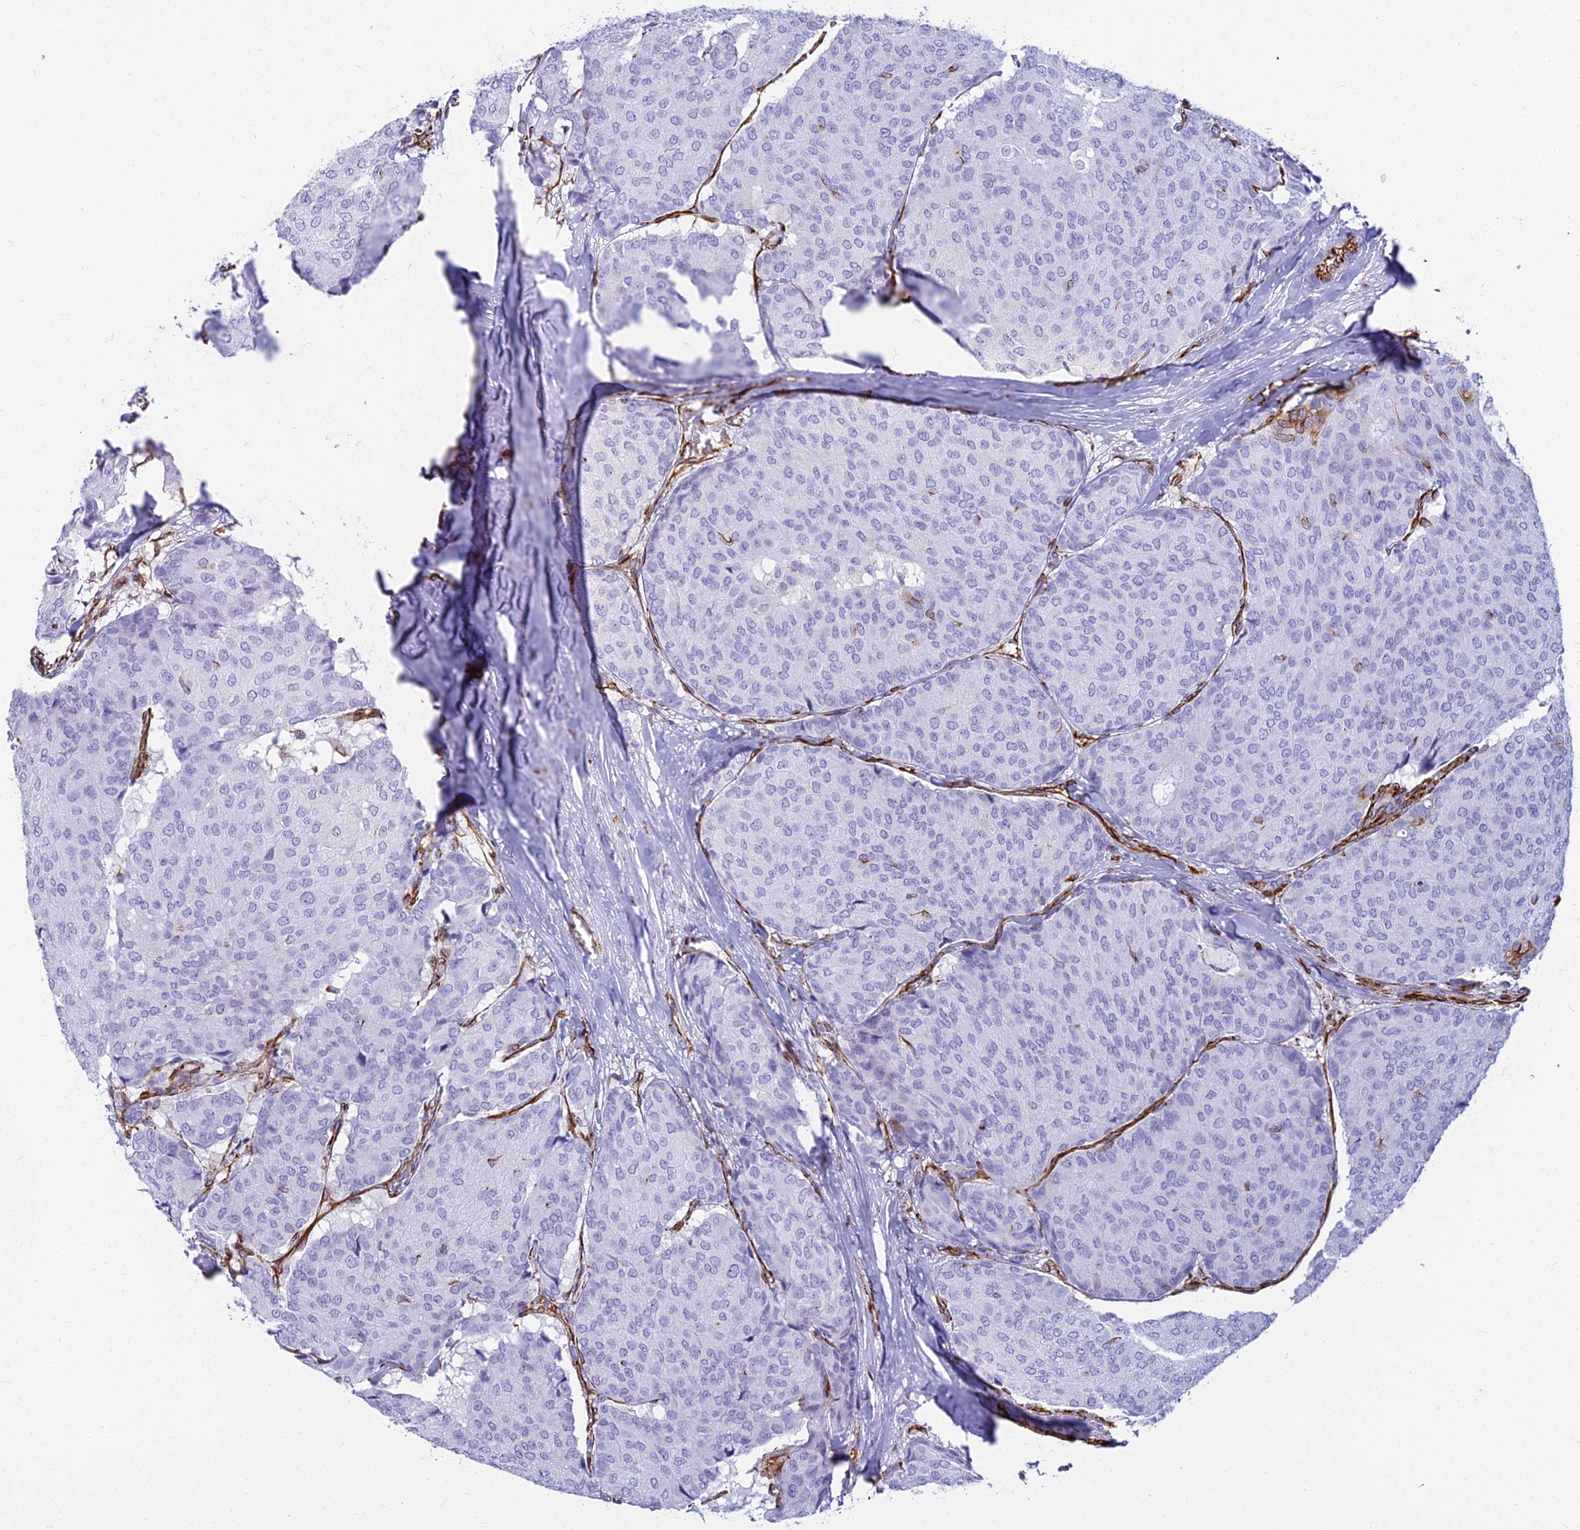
{"staining": {"intensity": "negative", "quantity": "none", "location": "none"}, "tissue": "breast cancer", "cell_type": "Tumor cells", "image_type": "cancer", "snomed": [{"axis": "morphology", "description": "Duct carcinoma"}, {"axis": "topography", "description": "Breast"}], "caption": "Human breast cancer (infiltrating ductal carcinoma) stained for a protein using immunohistochemistry (IHC) reveals no expression in tumor cells.", "gene": "EVI2A", "patient": {"sex": "female", "age": 75}}